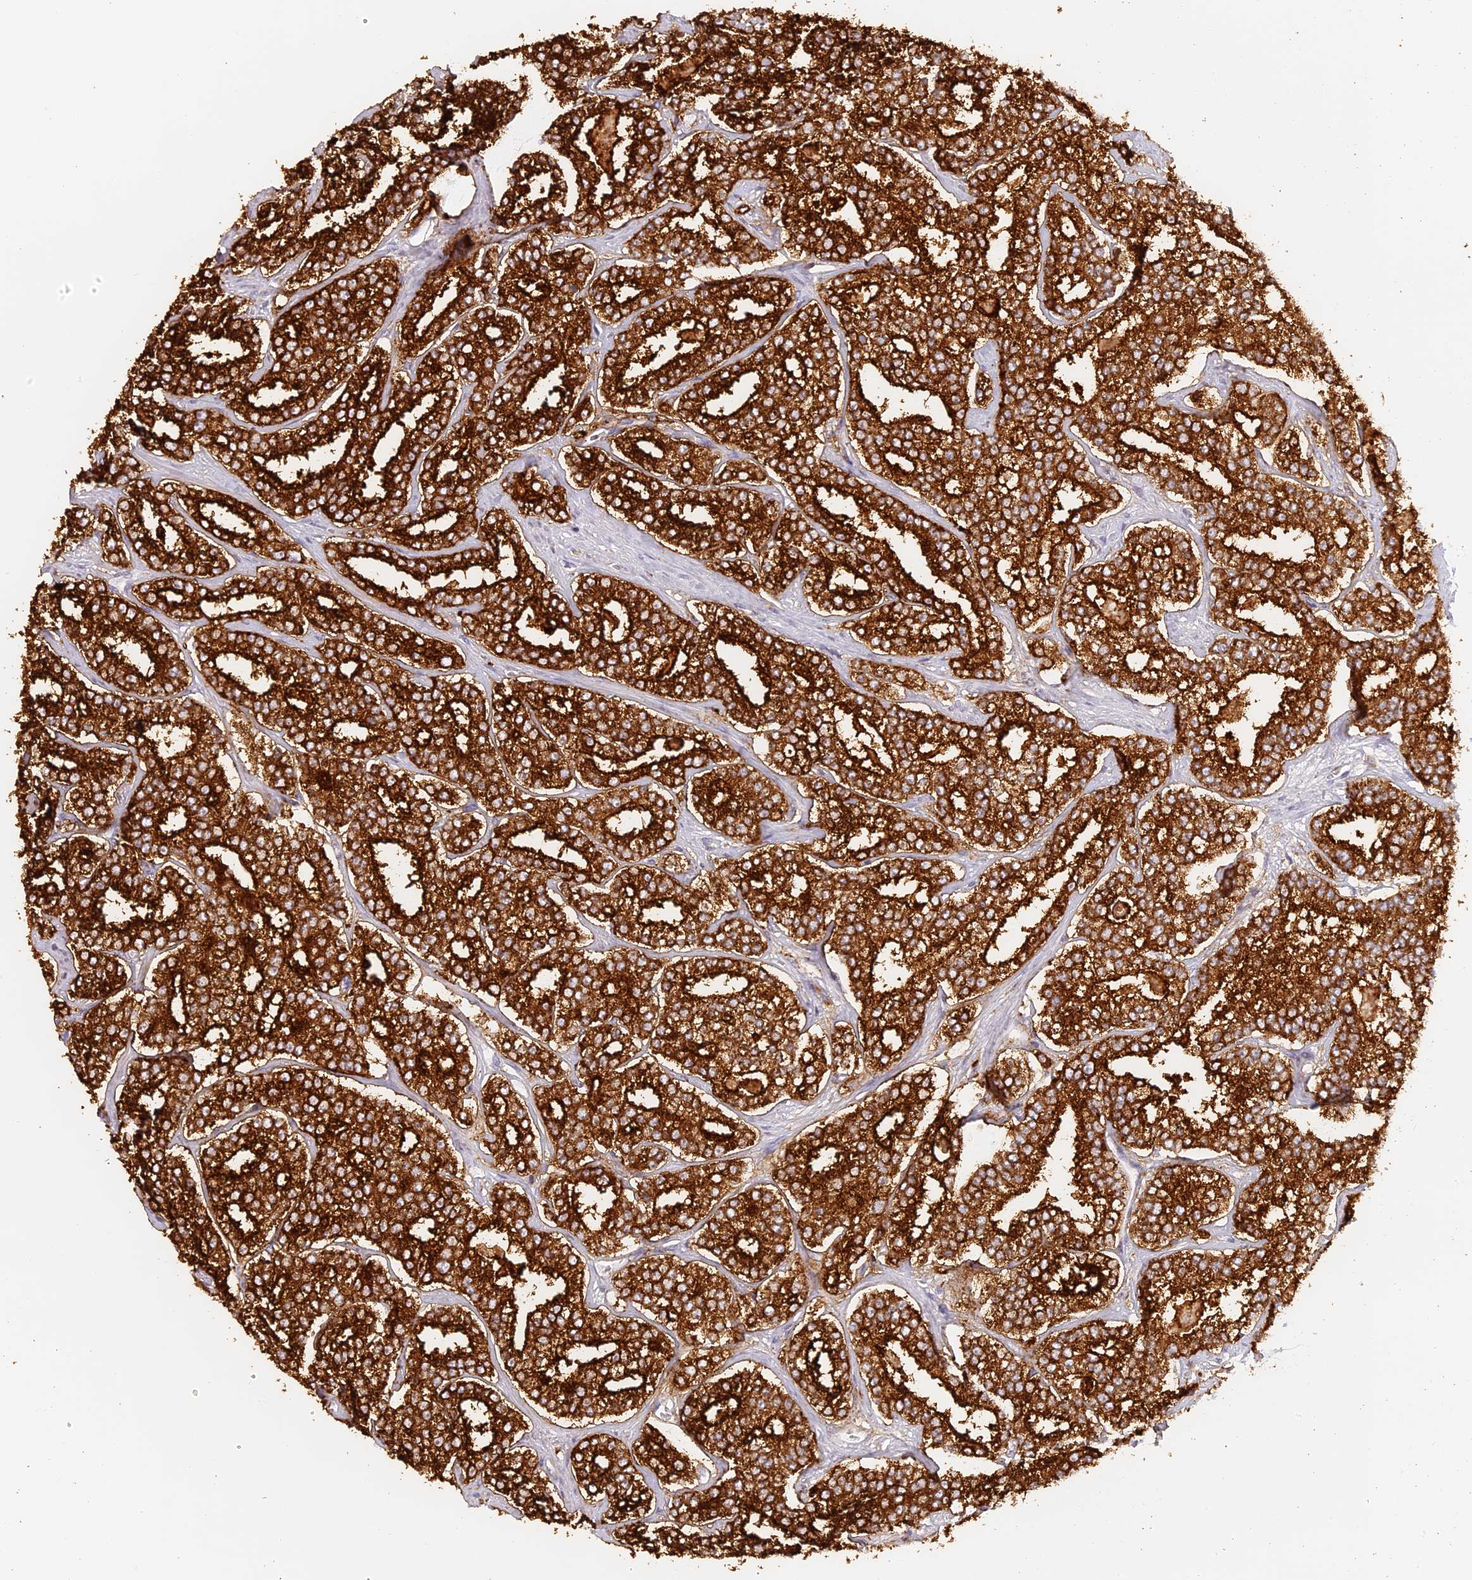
{"staining": {"intensity": "strong", "quantity": ">75%", "location": "cytoplasmic/membranous"}, "tissue": "prostate cancer", "cell_type": "Tumor cells", "image_type": "cancer", "snomed": [{"axis": "morphology", "description": "Normal tissue, NOS"}, {"axis": "morphology", "description": "Adenocarcinoma, High grade"}, {"axis": "topography", "description": "Prostate"}], "caption": "Immunohistochemical staining of prostate cancer (adenocarcinoma (high-grade)) demonstrates high levels of strong cytoplasmic/membranous protein staining in approximately >75% of tumor cells. Using DAB (3,3'-diaminobenzidine) (brown) and hematoxylin (blue) stains, captured at high magnification using brightfield microscopy.", "gene": "LAMP2", "patient": {"sex": "male", "age": 83}}